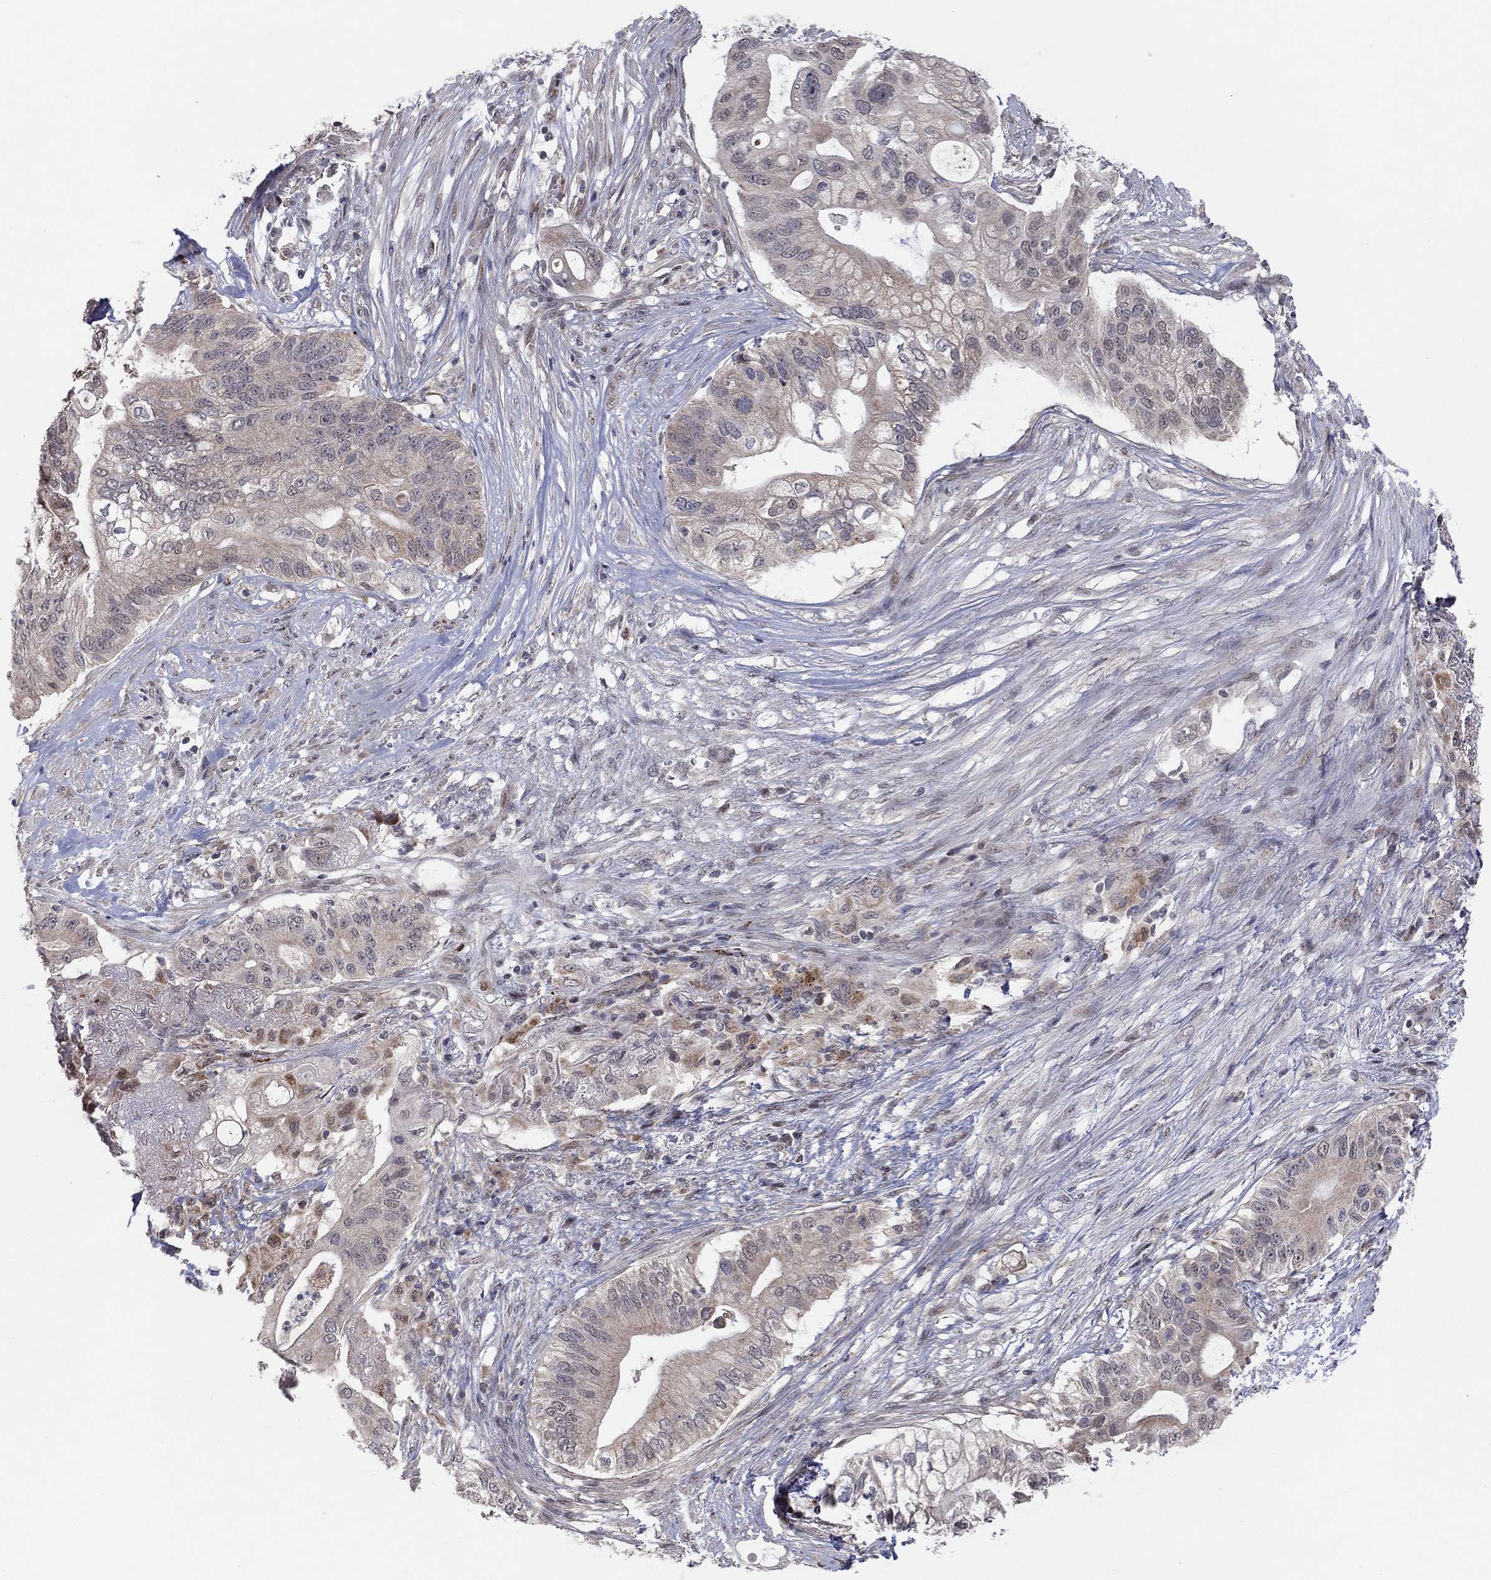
{"staining": {"intensity": "weak", "quantity": "25%-75%", "location": "cytoplasmic/membranous"}, "tissue": "pancreatic cancer", "cell_type": "Tumor cells", "image_type": "cancer", "snomed": [{"axis": "morphology", "description": "Adenocarcinoma, NOS"}, {"axis": "topography", "description": "Pancreas"}], "caption": "A brown stain shows weak cytoplasmic/membranous staining of a protein in adenocarcinoma (pancreatic) tumor cells.", "gene": "ZNF395", "patient": {"sex": "female", "age": 72}}